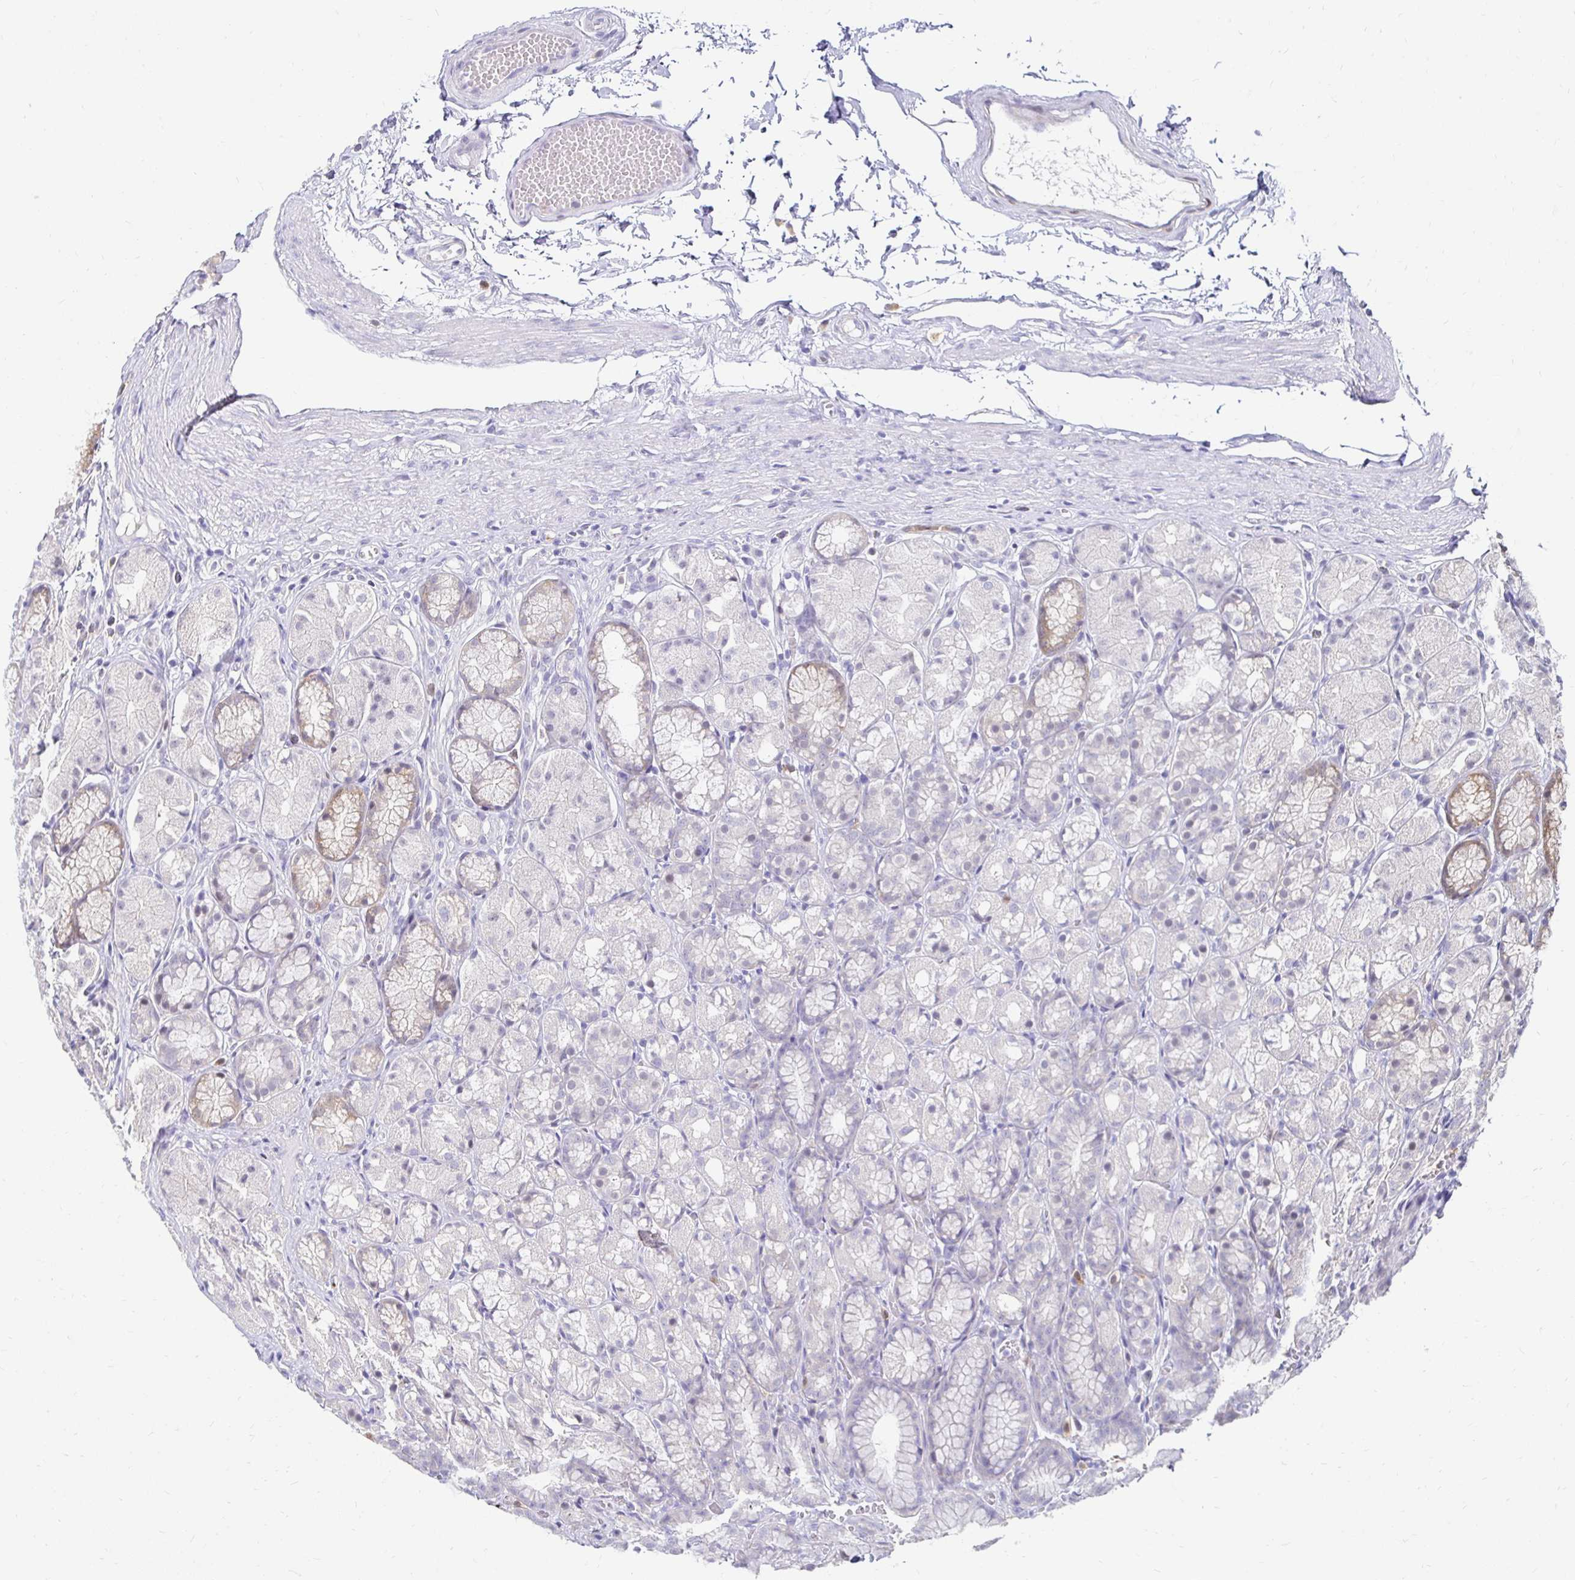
{"staining": {"intensity": "weak", "quantity": "<25%", "location": "cytoplasmic/membranous"}, "tissue": "stomach", "cell_type": "Glandular cells", "image_type": "normal", "snomed": [{"axis": "morphology", "description": "Normal tissue, NOS"}, {"axis": "topography", "description": "Stomach"}], "caption": "High power microscopy image of an IHC photomicrograph of benign stomach, revealing no significant staining in glandular cells. Nuclei are stained in blue.", "gene": "PADI2", "patient": {"sex": "male", "age": 70}}